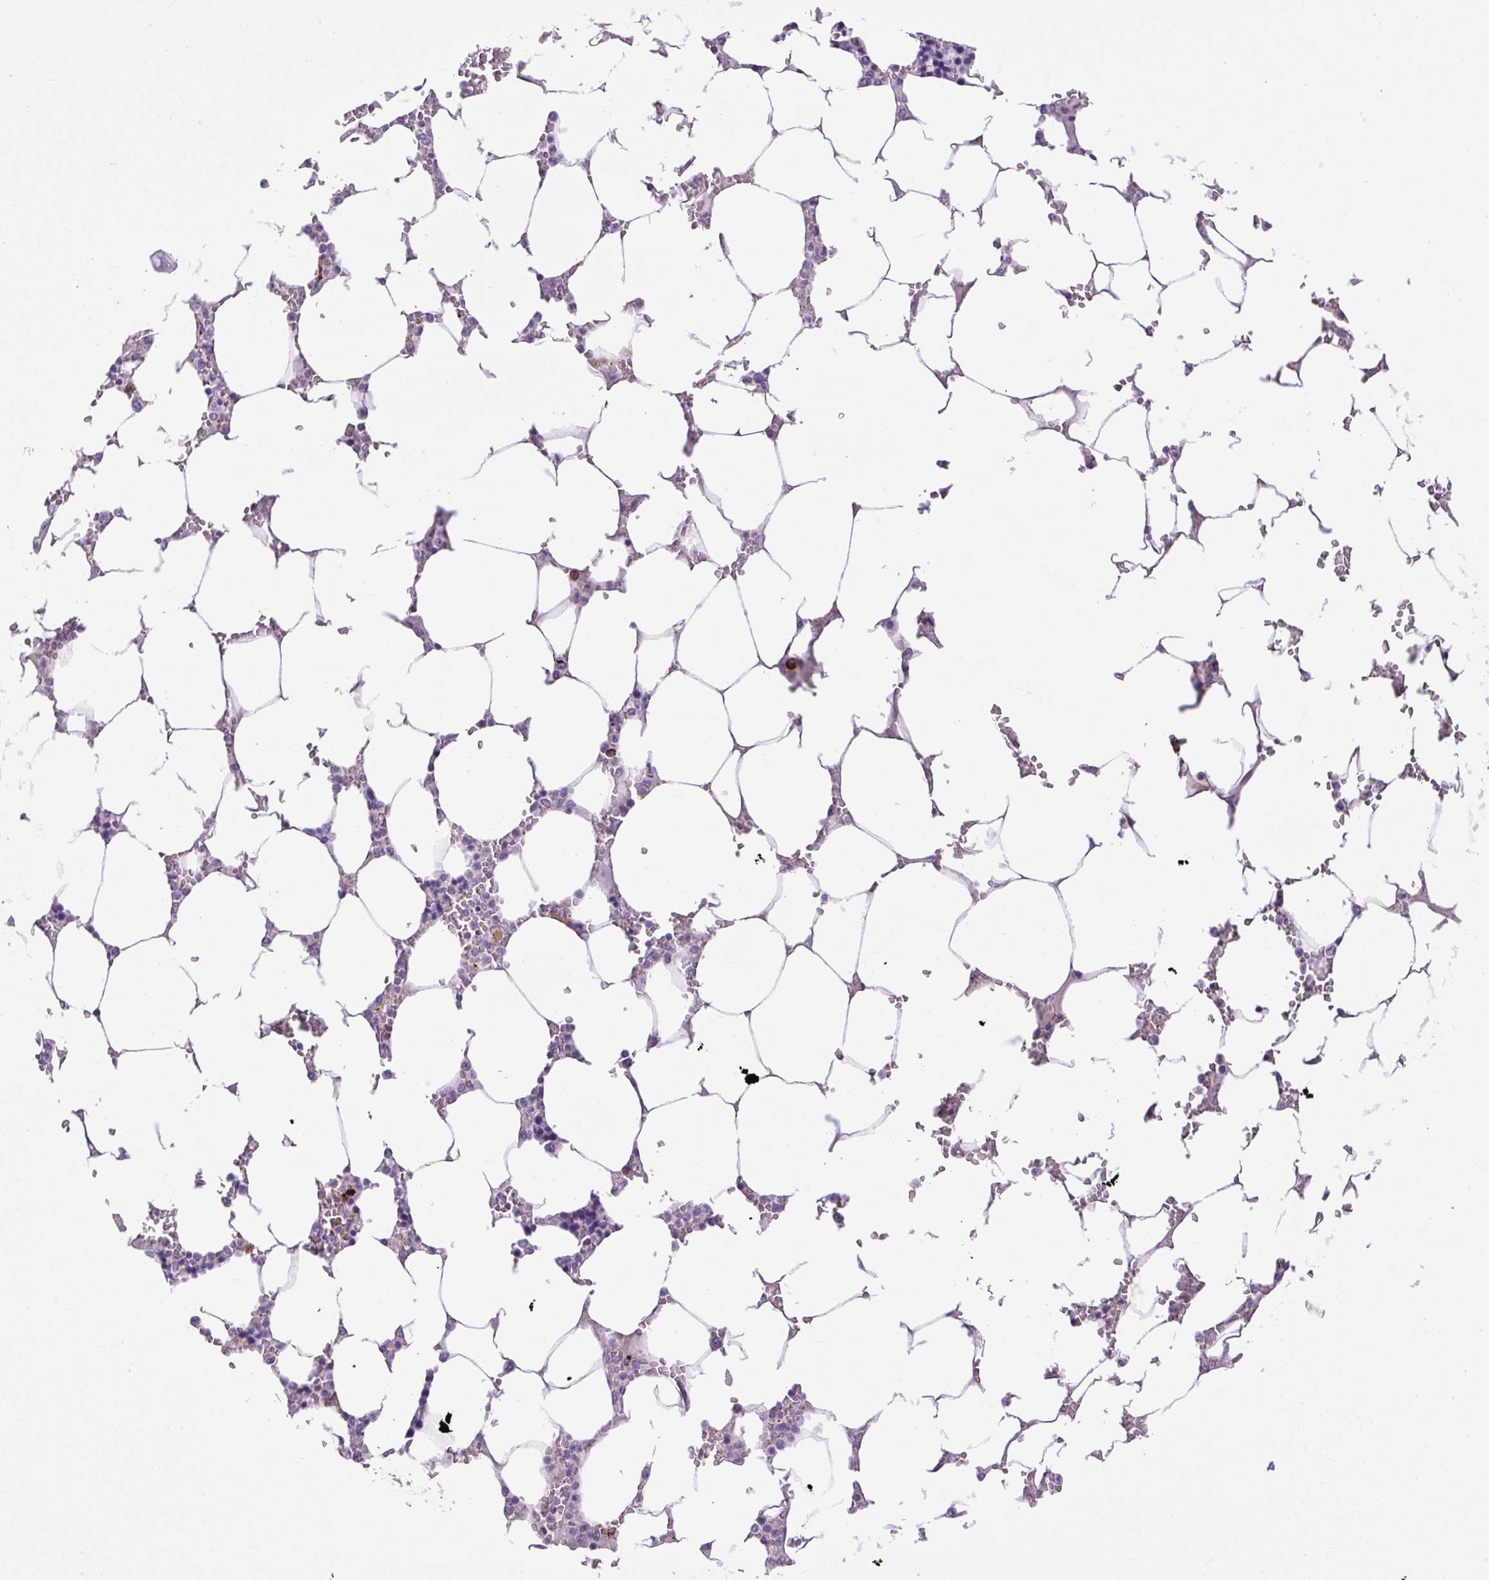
{"staining": {"intensity": "moderate", "quantity": "<25%", "location": "cytoplasmic/membranous"}, "tissue": "bone marrow", "cell_type": "Hematopoietic cells", "image_type": "normal", "snomed": [{"axis": "morphology", "description": "Normal tissue, NOS"}, {"axis": "topography", "description": "Bone marrow"}], "caption": "Protein analysis of normal bone marrow reveals moderate cytoplasmic/membranous expression in about <25% of hematopoietic cells.", "gene": "VWA7", "patient": {"sex": "male", "age": 64}}